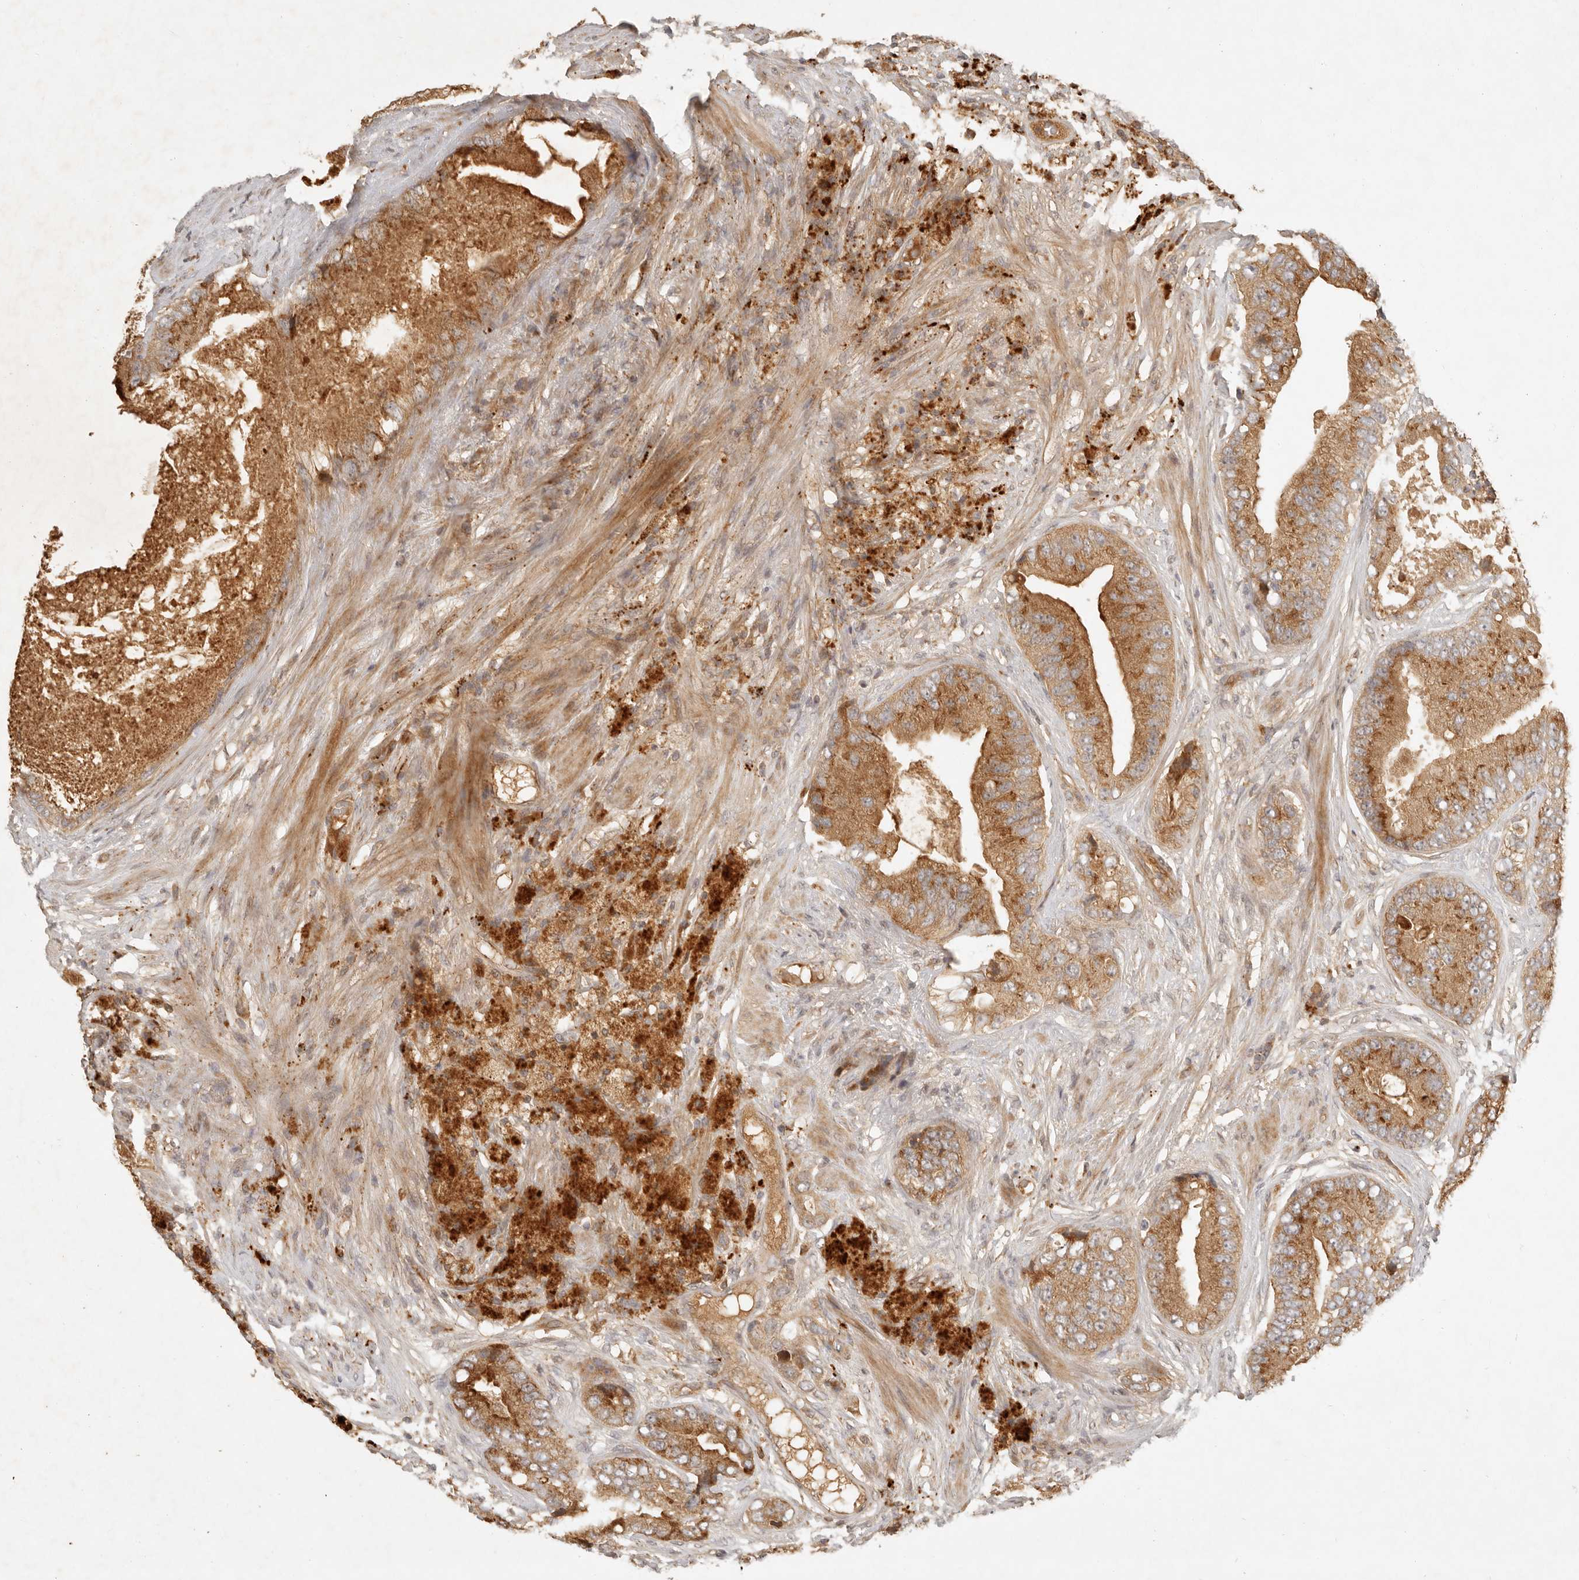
{"staining": {"intensity": "strong", "quantity": ">75%", "location": "cytoplasmic/membranous"}, "tissue": "prostate cancer", "cell_type": "Tumor cells", "image_type": "cancer", "snomed": [{"axis": "morphology", "description": "Adenocarcinoma, High grade"}, {"axis": "topography", "description": "Prostate"}], "caption": "Immunohistochemistry (DAB) staining of prostate cancer (high-grade adenocarcinoma) shows strong cytoplasmic/membranous protein expression in about >75% of tumor cells.", "gene": "ANKRD61", "patient": {"sex": "male", "age": 70}}